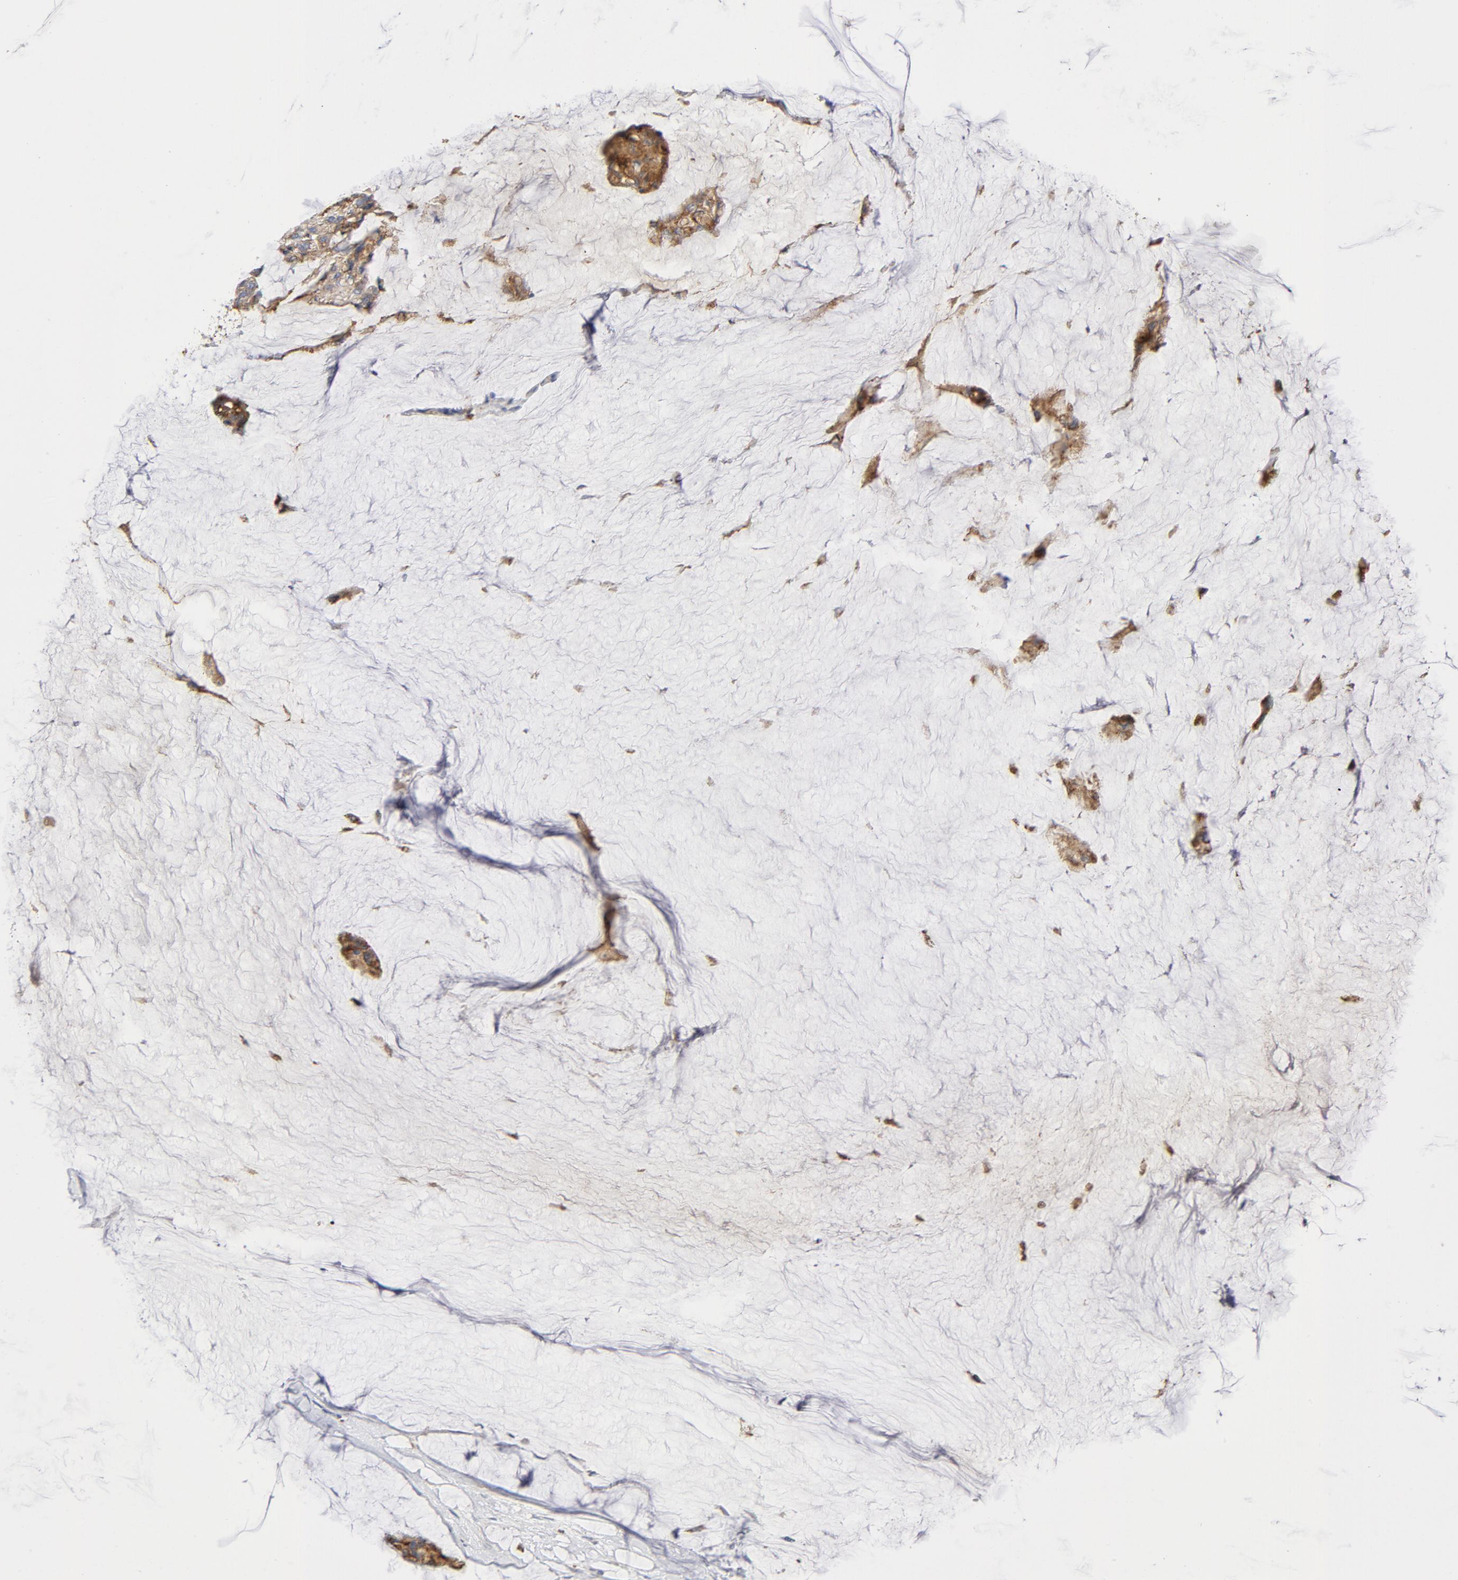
{"staining": {"intensity": "strong", "quantity": ">75%", "location": "cytoplasmic/membranous"}, "tissue": "ovarian cancer", "cell_type": "Tumor cells", "image_type": "cancer", "snomed": [{"axis": "morphology", "description": "Cystadenocarcinoma, mucinous, NOS"}, {"axis": "topography", "description": "Ovary"}], "caption": "The immunohistochemical stain shows strong cytoplasmic/membranous staining in tumor cells of ovarian mucinous cystadenocarcinoma tissue. (IHC, brightfield microscopy, high magnification).", "gene": "MAGEB17", "patient": {"sex": "female", "age": 39}}